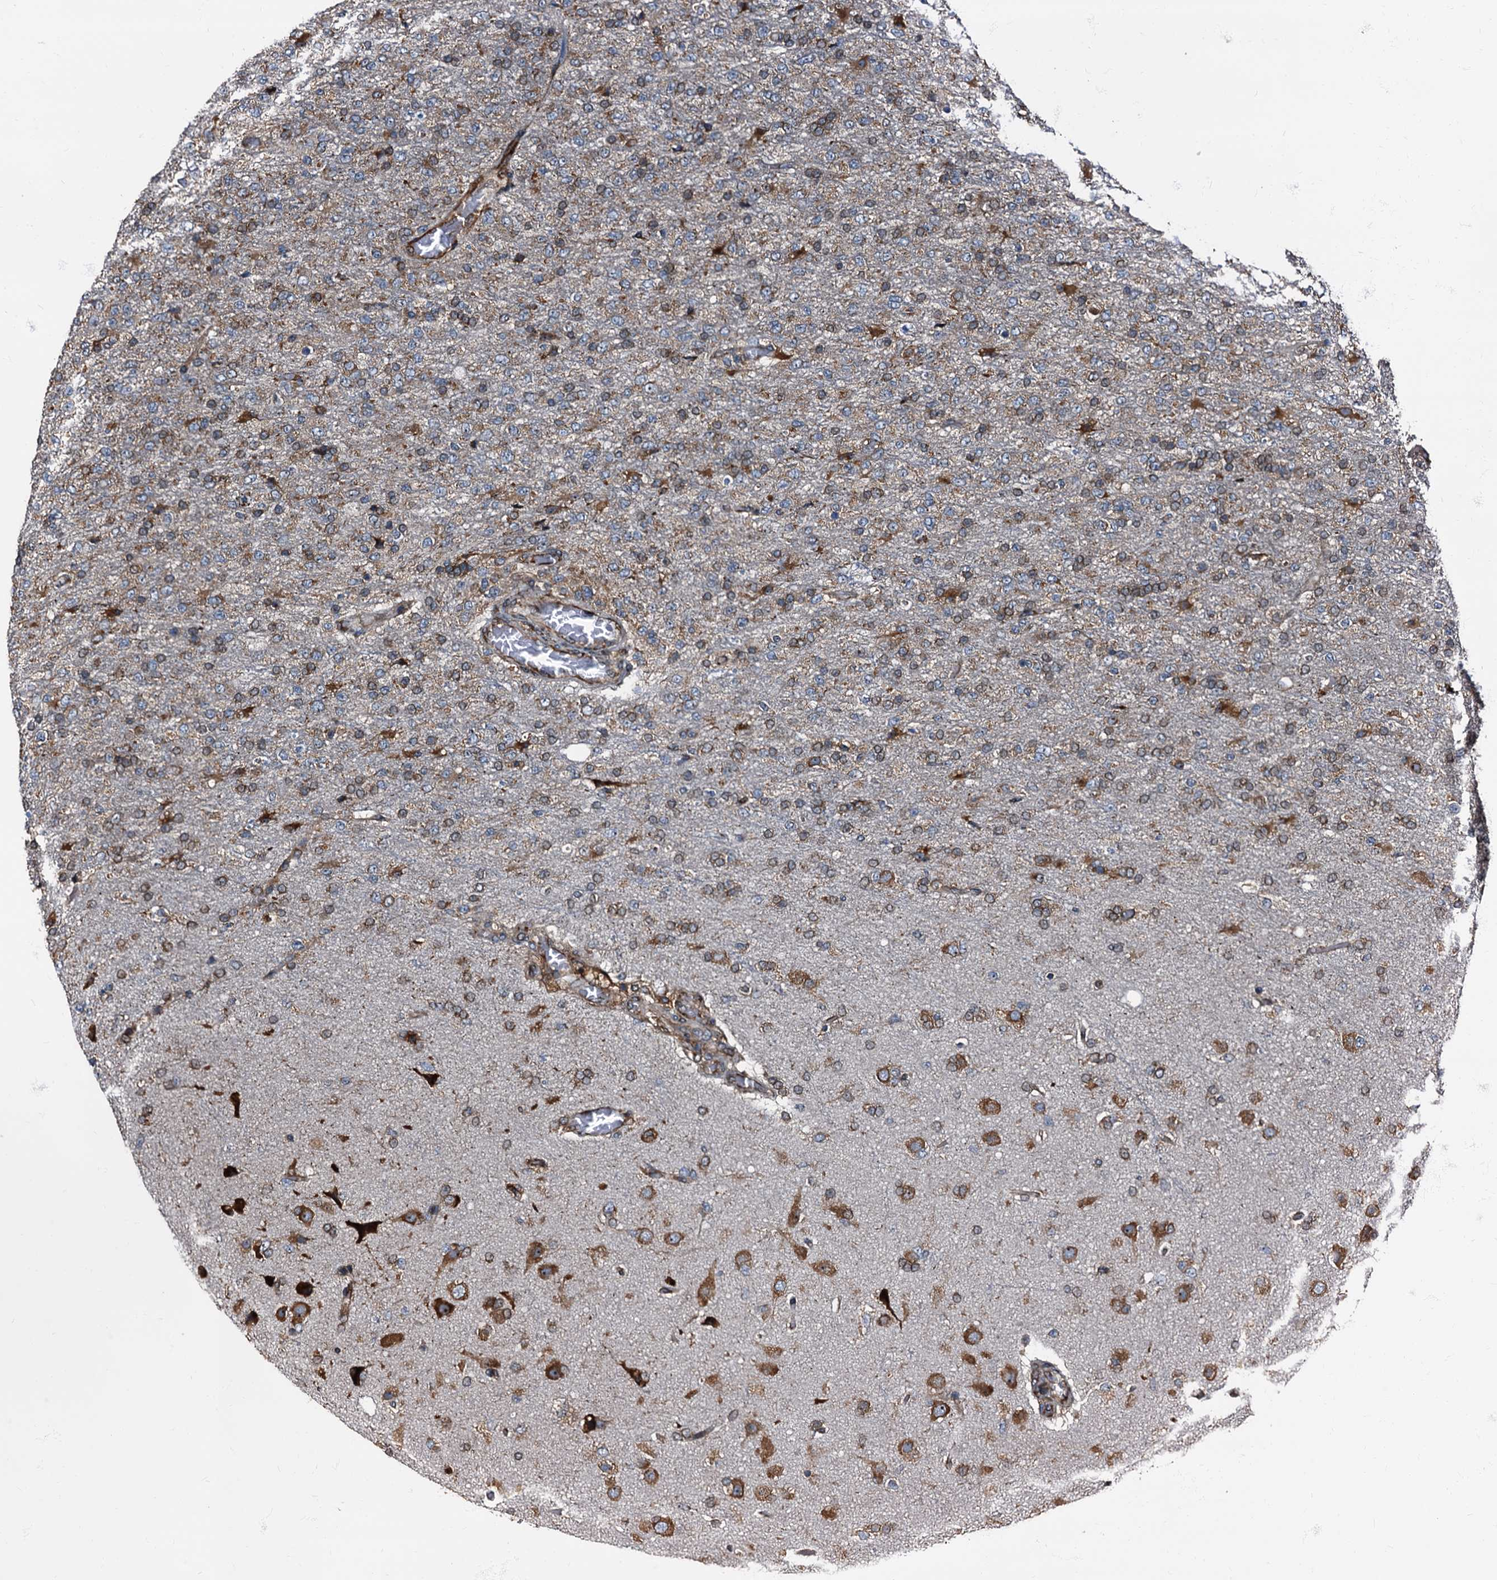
{"staining": {"intensity": "moderate", "quantity": "25%-75%", "location": "cytoplasmic/membranous"}, "tissue": "glioma", "cell_type": "Tumor cells", "image_type": "cancer", "snomed": [{"axis": "morphology", "description": "Glioma, malignant, High grade"}, {"axis": "topography", "description": "Brain"}], "caption": "Immunohistochemical staining of glioma shows medium levels of moderate cytoplasmic/membranous protein staining in approximately 25%-75% of tumor cells. (DAB IHC with brightfield microscopy, high magnification).", "gene": "ATP2C1", "patient": {"sex": "female", "age": 74}}